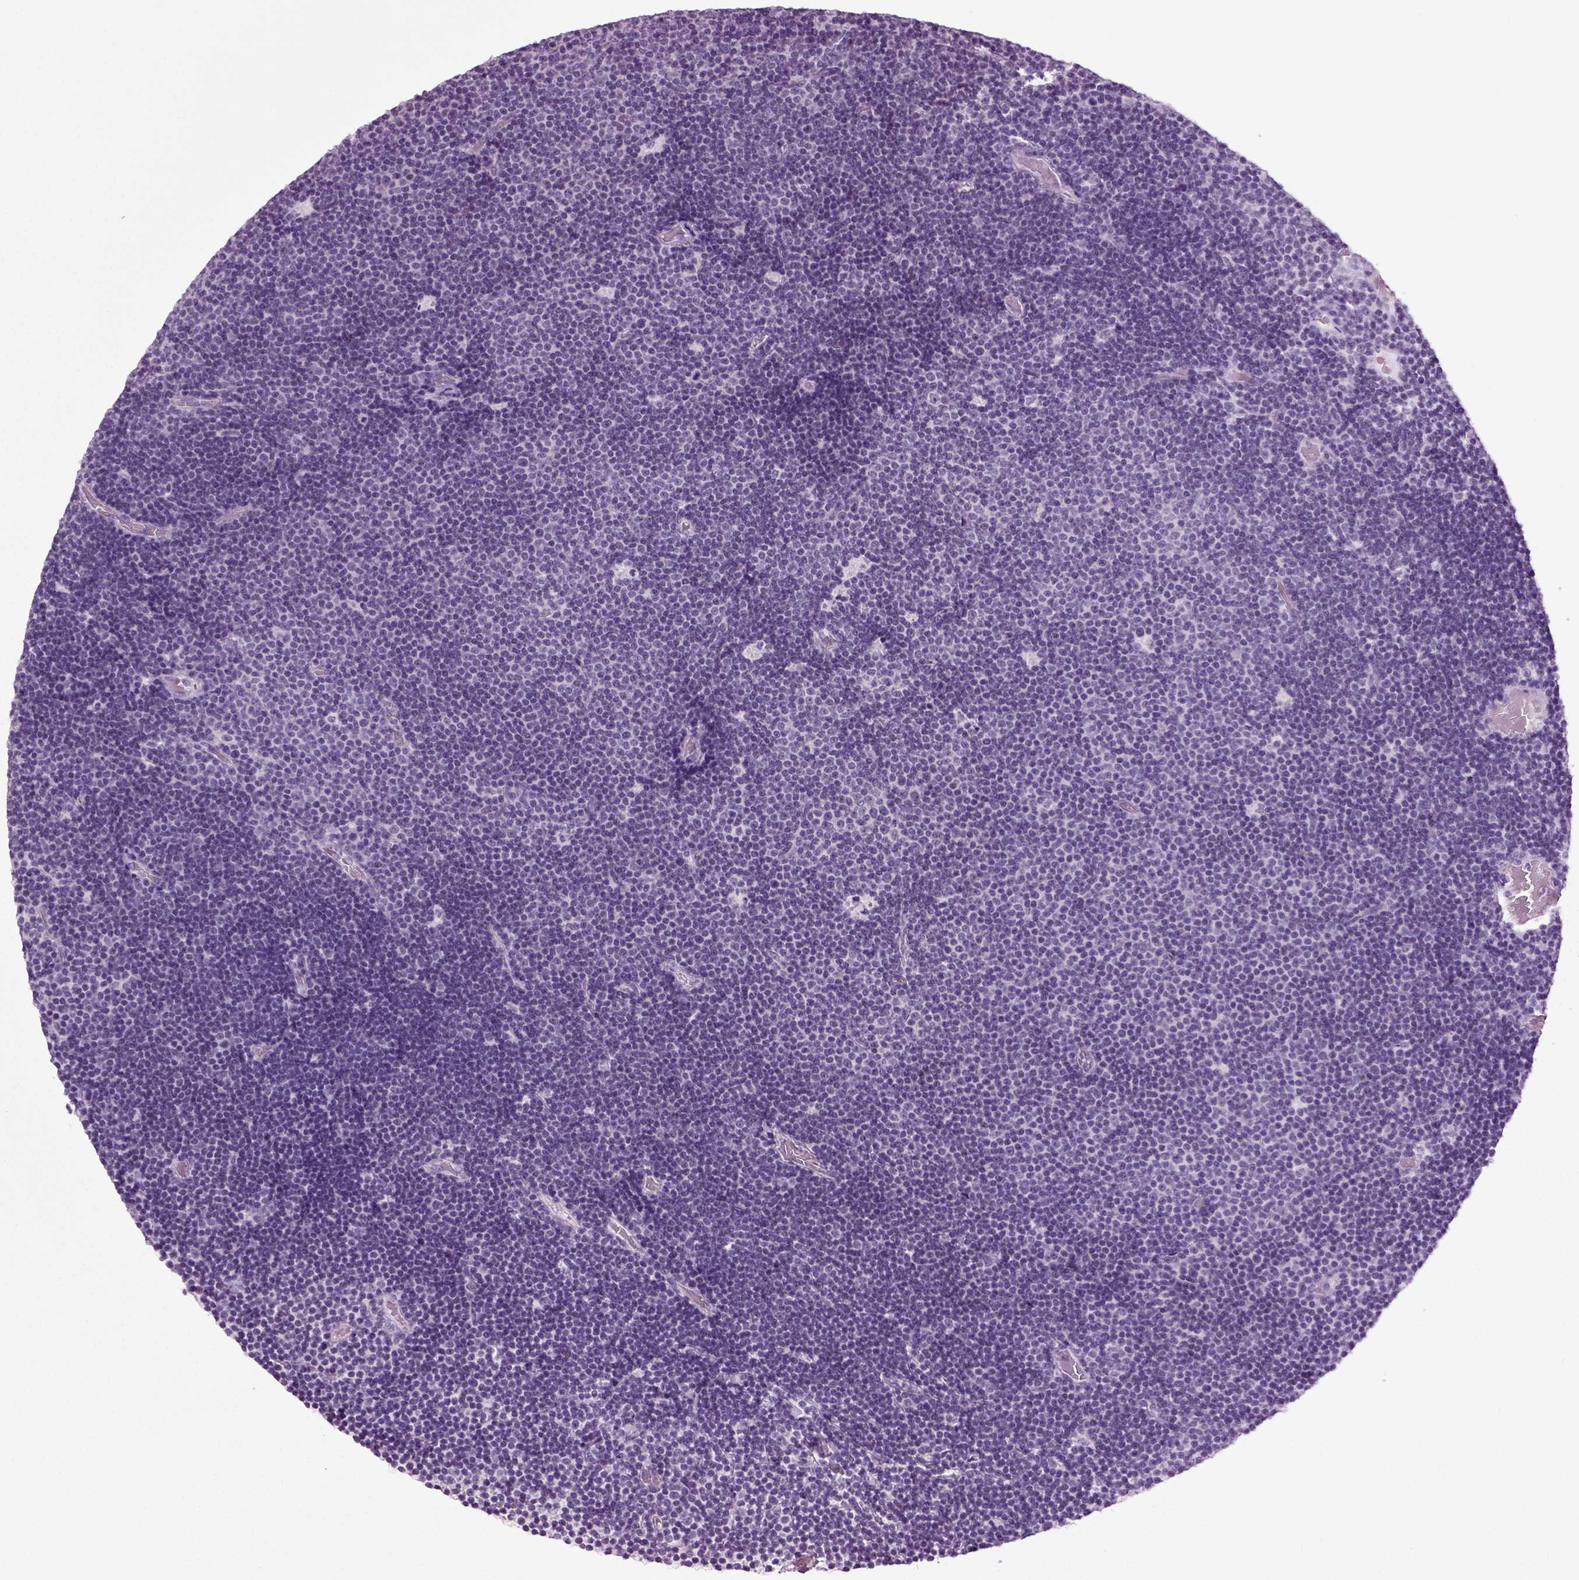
{"staining": {"intensity": "negative", "quantity": "none", "location": "none"}, "tissue": "lymphoma", "cell_type": "Tumor cells", "image_type": "cancer", "snomed": [{"axis": "morphology", "description": "Malignant lymphoma, non-Hodgkin's type, Low grade"}, {"axis": "topography", "description": "Brain"}], "caption": "Tumor cells show no significant staining in lymphoma. (Immunohistochemistry (ihc), brightfield microscopy, high magnification).", "gene": "ZC2HC1C", "patient": {"sex": "female", "age": 66}}